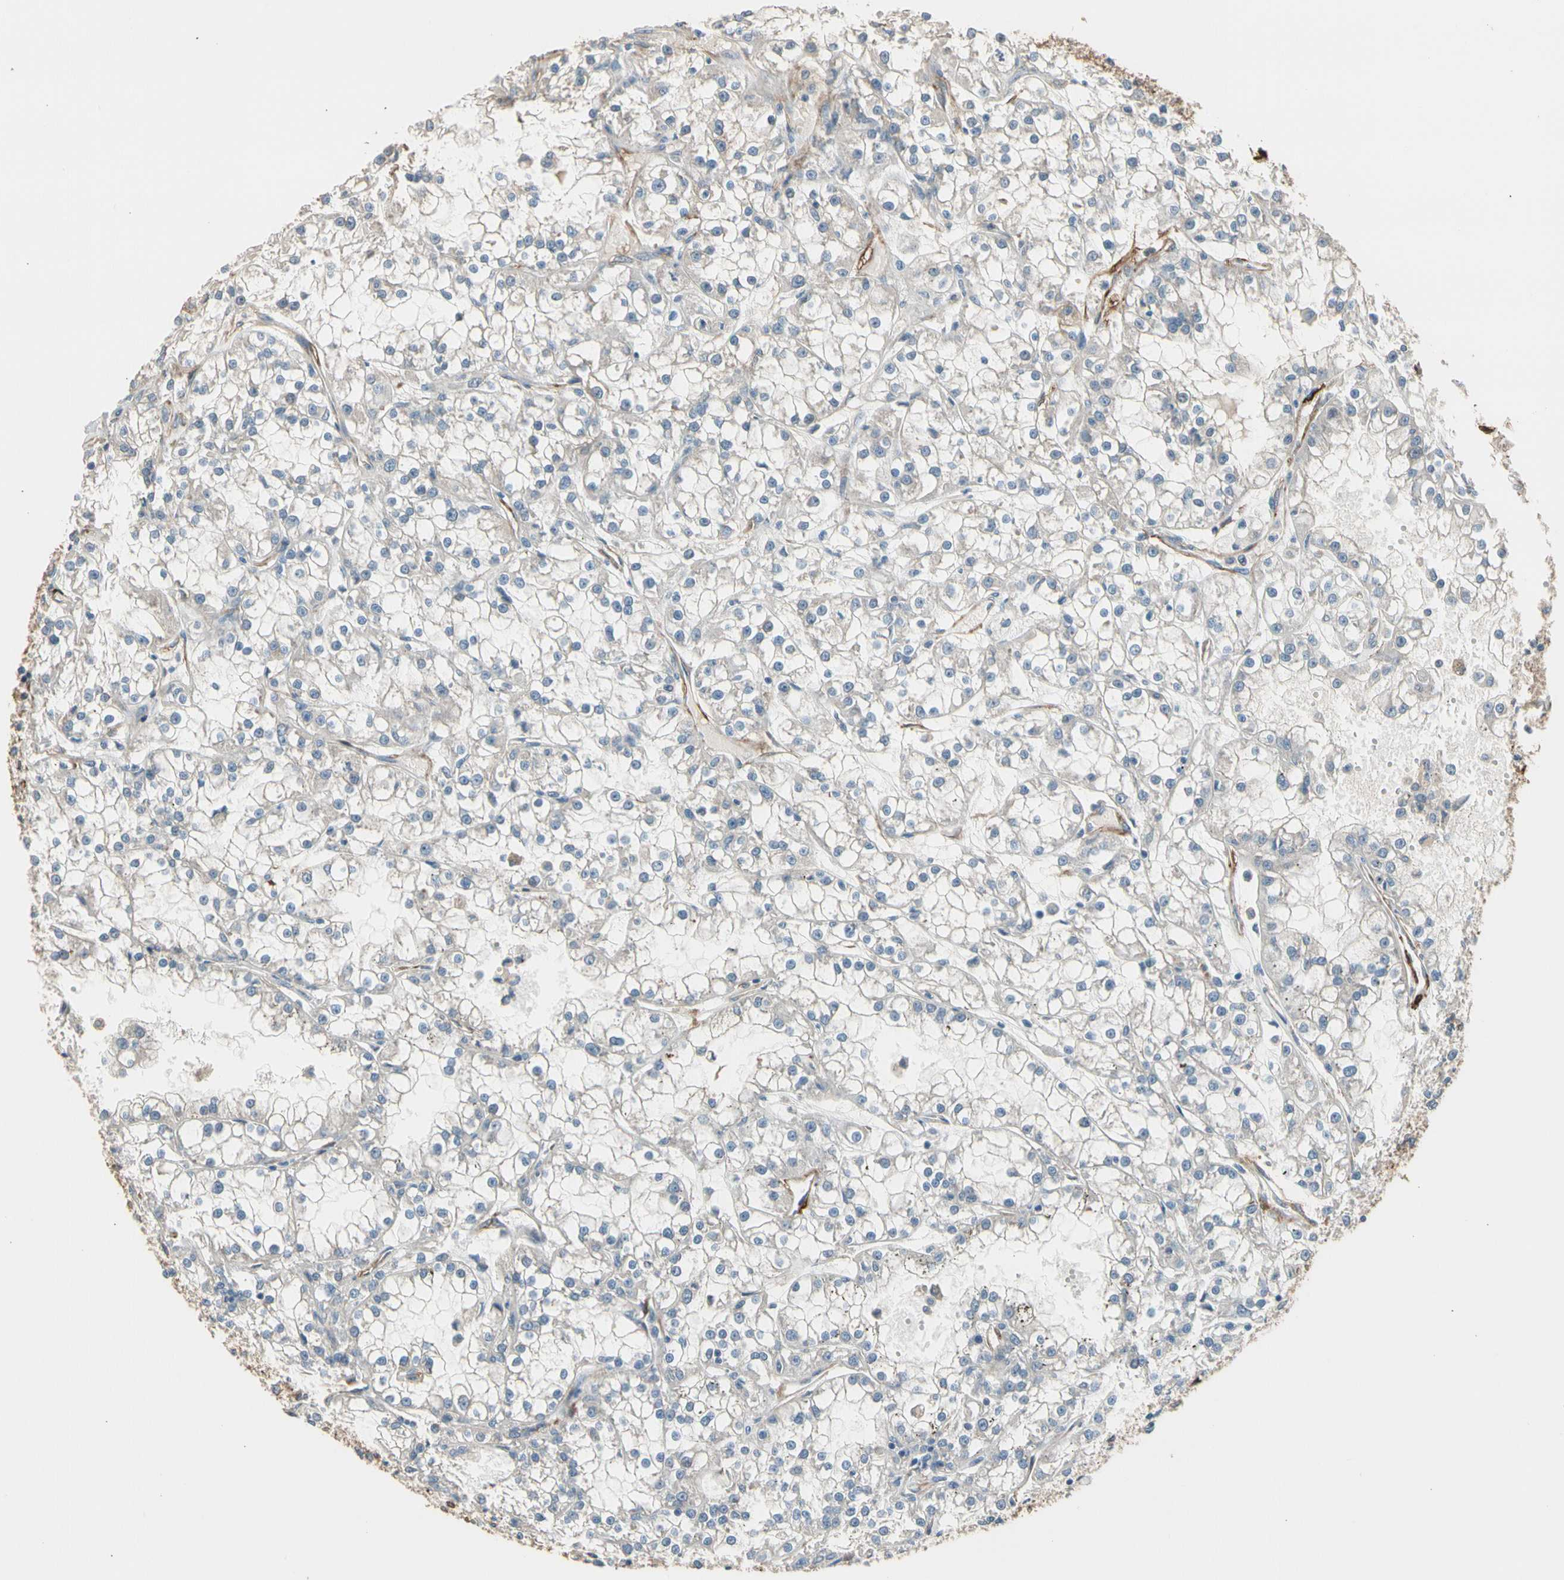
{"staining": {"intensity": "negative", "quantity": "none", "location": "none"}, "tissue": "renal cancer", "cell_type": "Tumor cells", "image_type": "cancer", "snomed": [{"axis": "morphology", "description": "Adenocarcinoma, NOS"}, {"axis": "topography", "description": "Kidney"}], "caption": "The immunohistochemistry histopathology image has no significant staining in tumor cells of renal cancer tissue.", "gene": "SUSD2", "patient": {"sex": "female", "age": 52}}